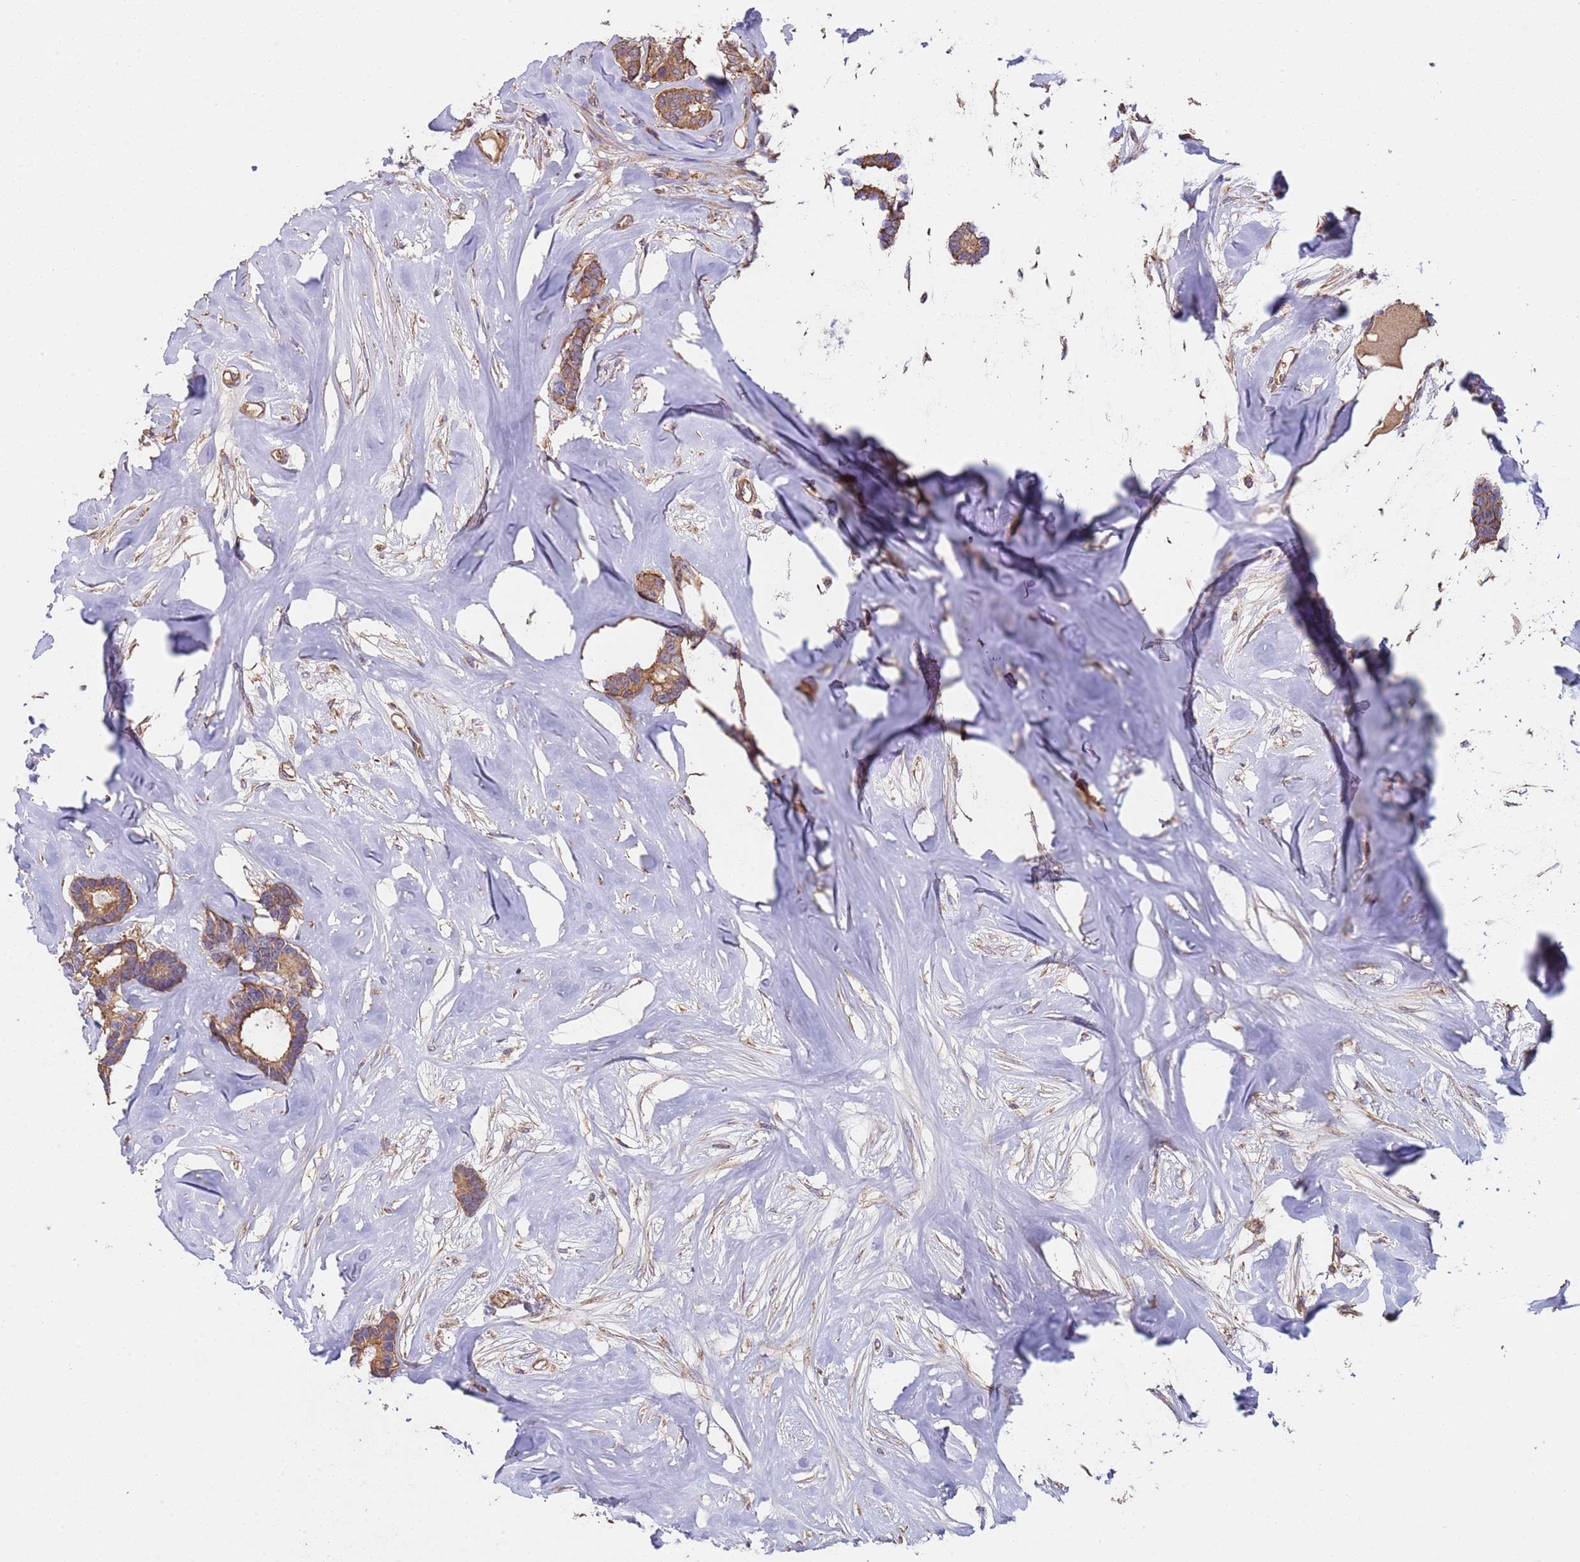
{"staining": {"intensity": "moderate", "quantity": ">75%", "location": "cytoplasmic/membranous"}, "tissue": "breast cancer", "cell_type": "Tumor cells", "image_type": "cancer", "snomed": [{"axis": "morphology", "description": "Duct carcinoma"}, {"axis": "topography", "description": "Breast"}], "caption": "Brown immunohistochemical staining in breast cancer demonstrates moderate cytoplasmic/membranous expression in about >75% of tumor cells.", "gene": "EEF1AKMT1", "patient": {"sex": "female", "age": 87}}